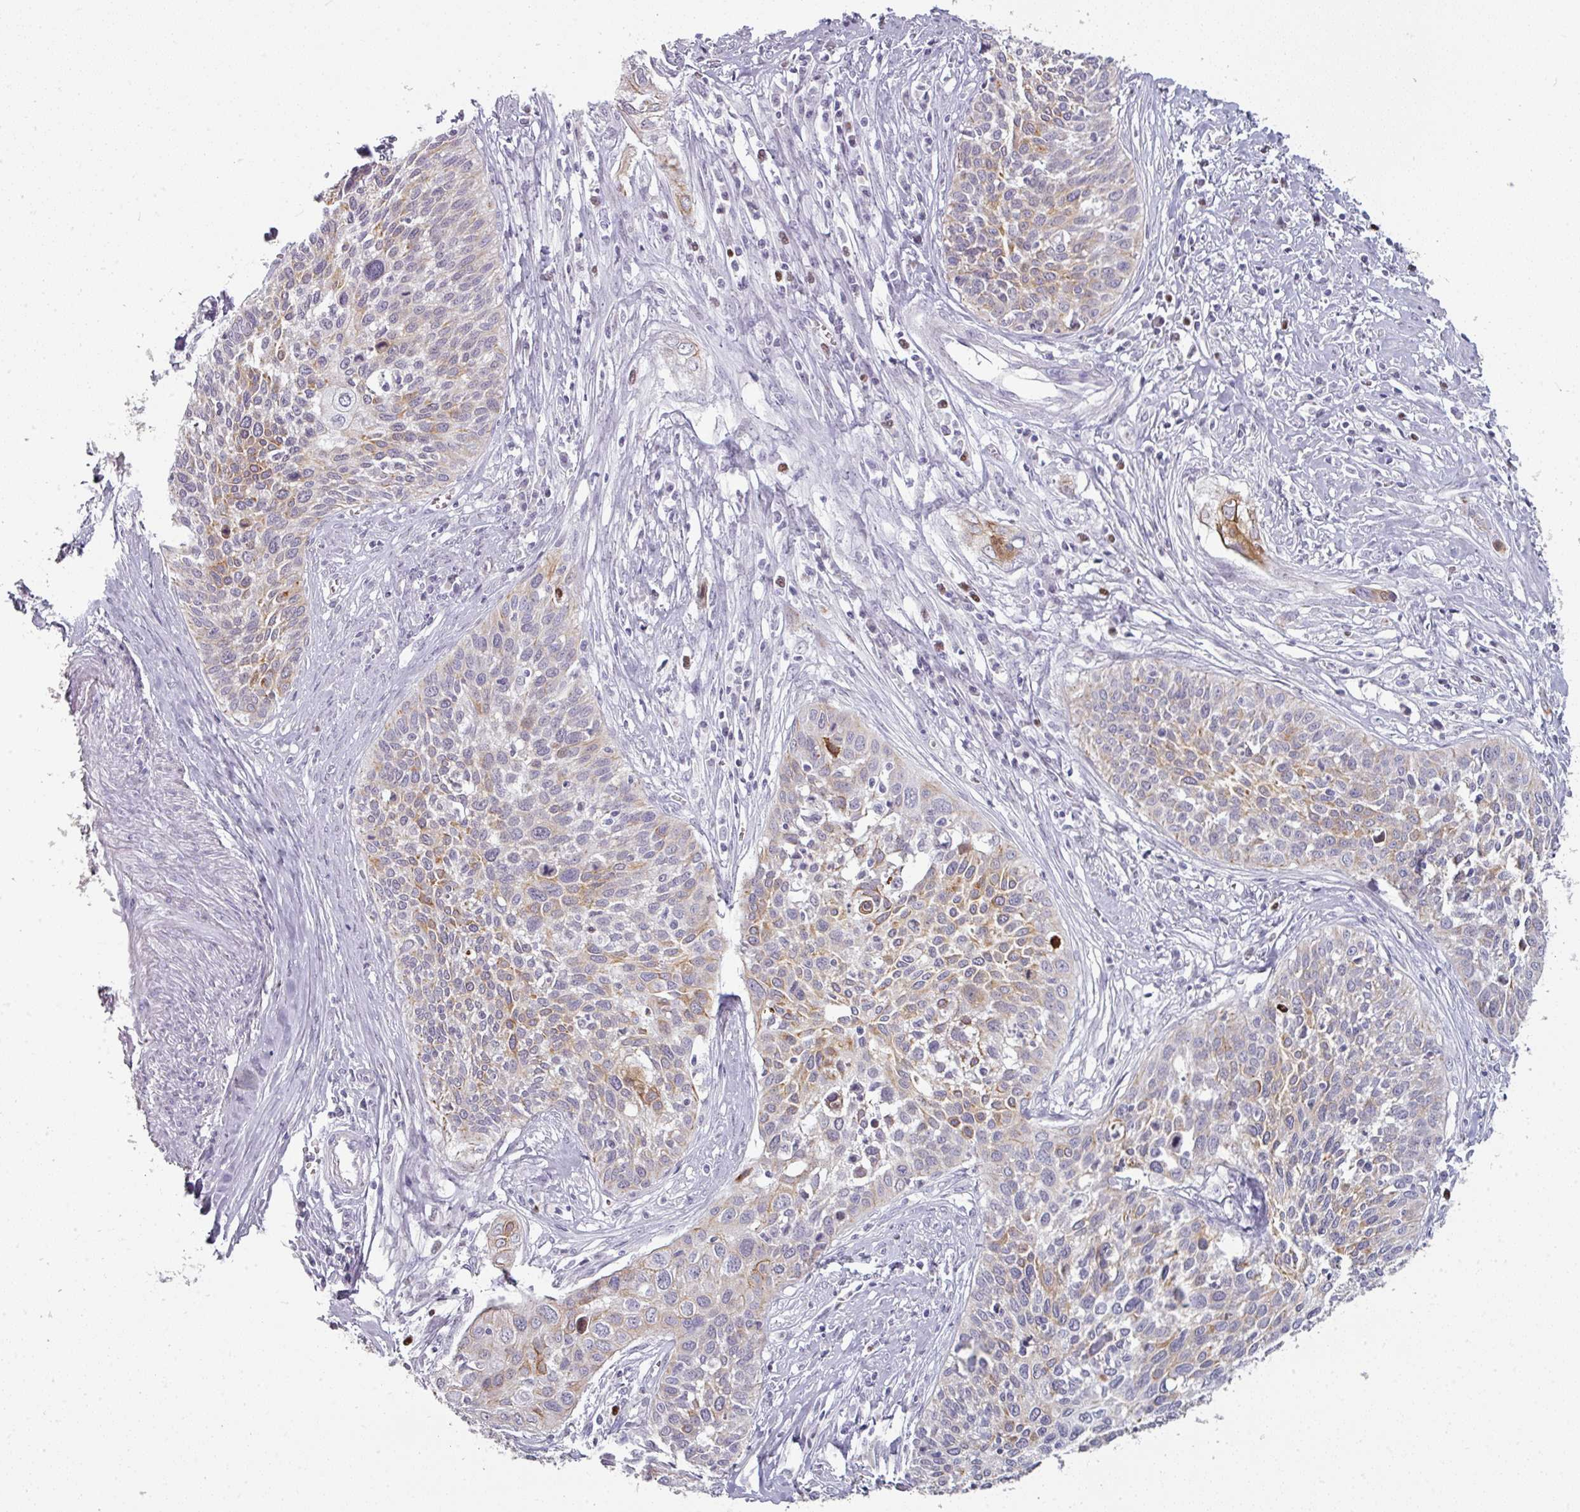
{"staining": {"intensity": "moderate", "quantity": "<25%", "location": "cytoplasmic/membranous"}, "tissue": "cervical cancer", "cell_type": "Tumor cells", "image_type": "cancer", "snomed": [{"axis": "morphology", "description": "Squamous cell carcinoma, NOS"}, {"axis": "topography", "description": "Cervix"}], "caption": "Cervical cancer (squamous cell carcinoma) tissue demonstrates moderate cytoplasmic/membranous positivity in about <25% of tumor cells The staining was performed using DAB (3,3'-diaminobenzidine), with brown indicating positive protein expression. Nuclei are stained blue with hematoxylin.", "gene": "GTF2H3", "patient": {"sex": "female", "age": 34}}